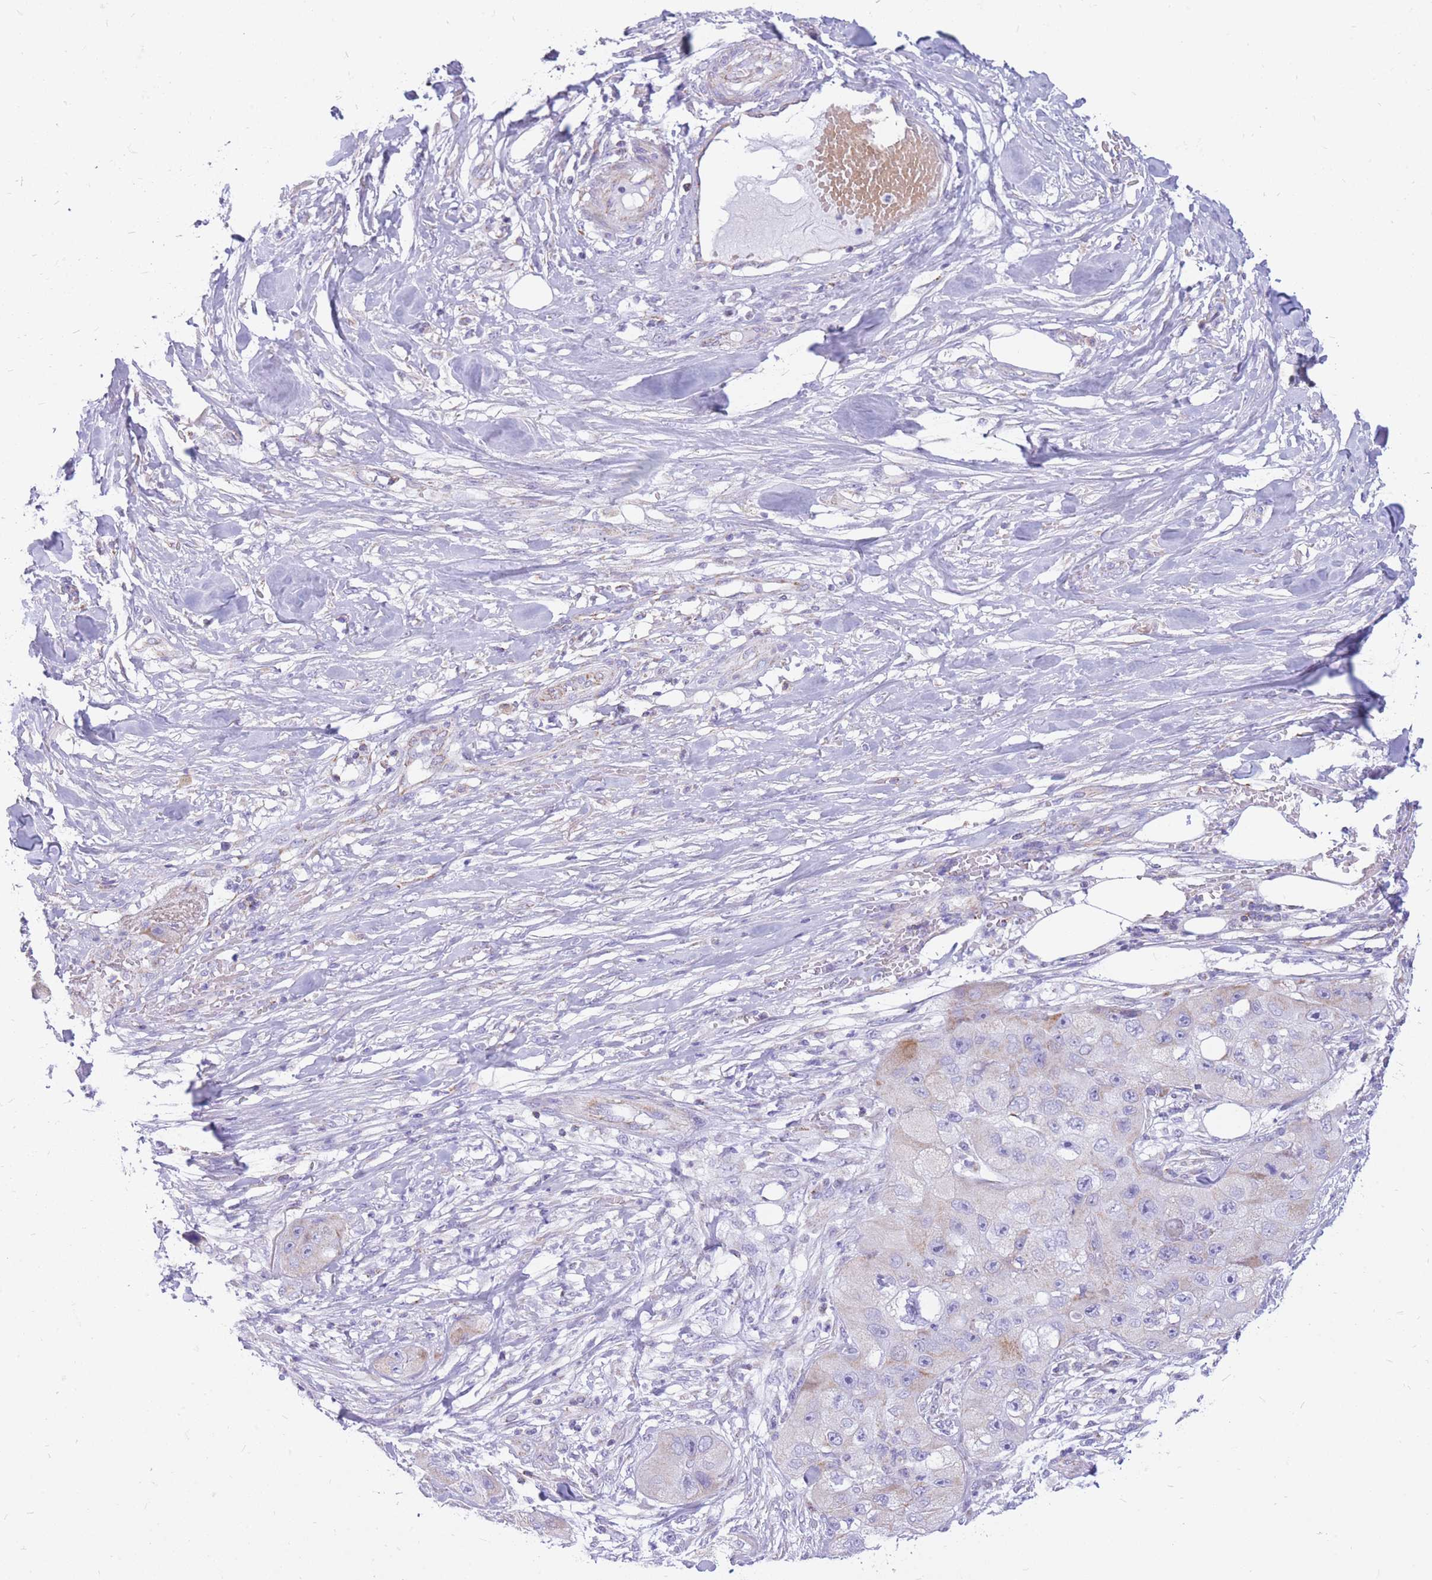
{"staining": {"intensity": "weak", "quantity": "<25%", "location": "cytoplasmic/membranous"}, "tissue": "skin cancer", "cell_type": "Tumor cells", "image_type": "cancer", "snomed": [{"axis": "morphology", "description": "Squamous cell carcinoma, NOS"}, {"axis": "topography", "description": "Skin"}, {"axis": "topography", "description": "Subcutis"}], "caption": "The immunohistochemistry (IHC) histopathology image has no significant positivity in tumor cells of squamous cell carcinoma (skin) tissue.", "gene": "PCSK1", "patient": {"sex": "male", "age": 73}}